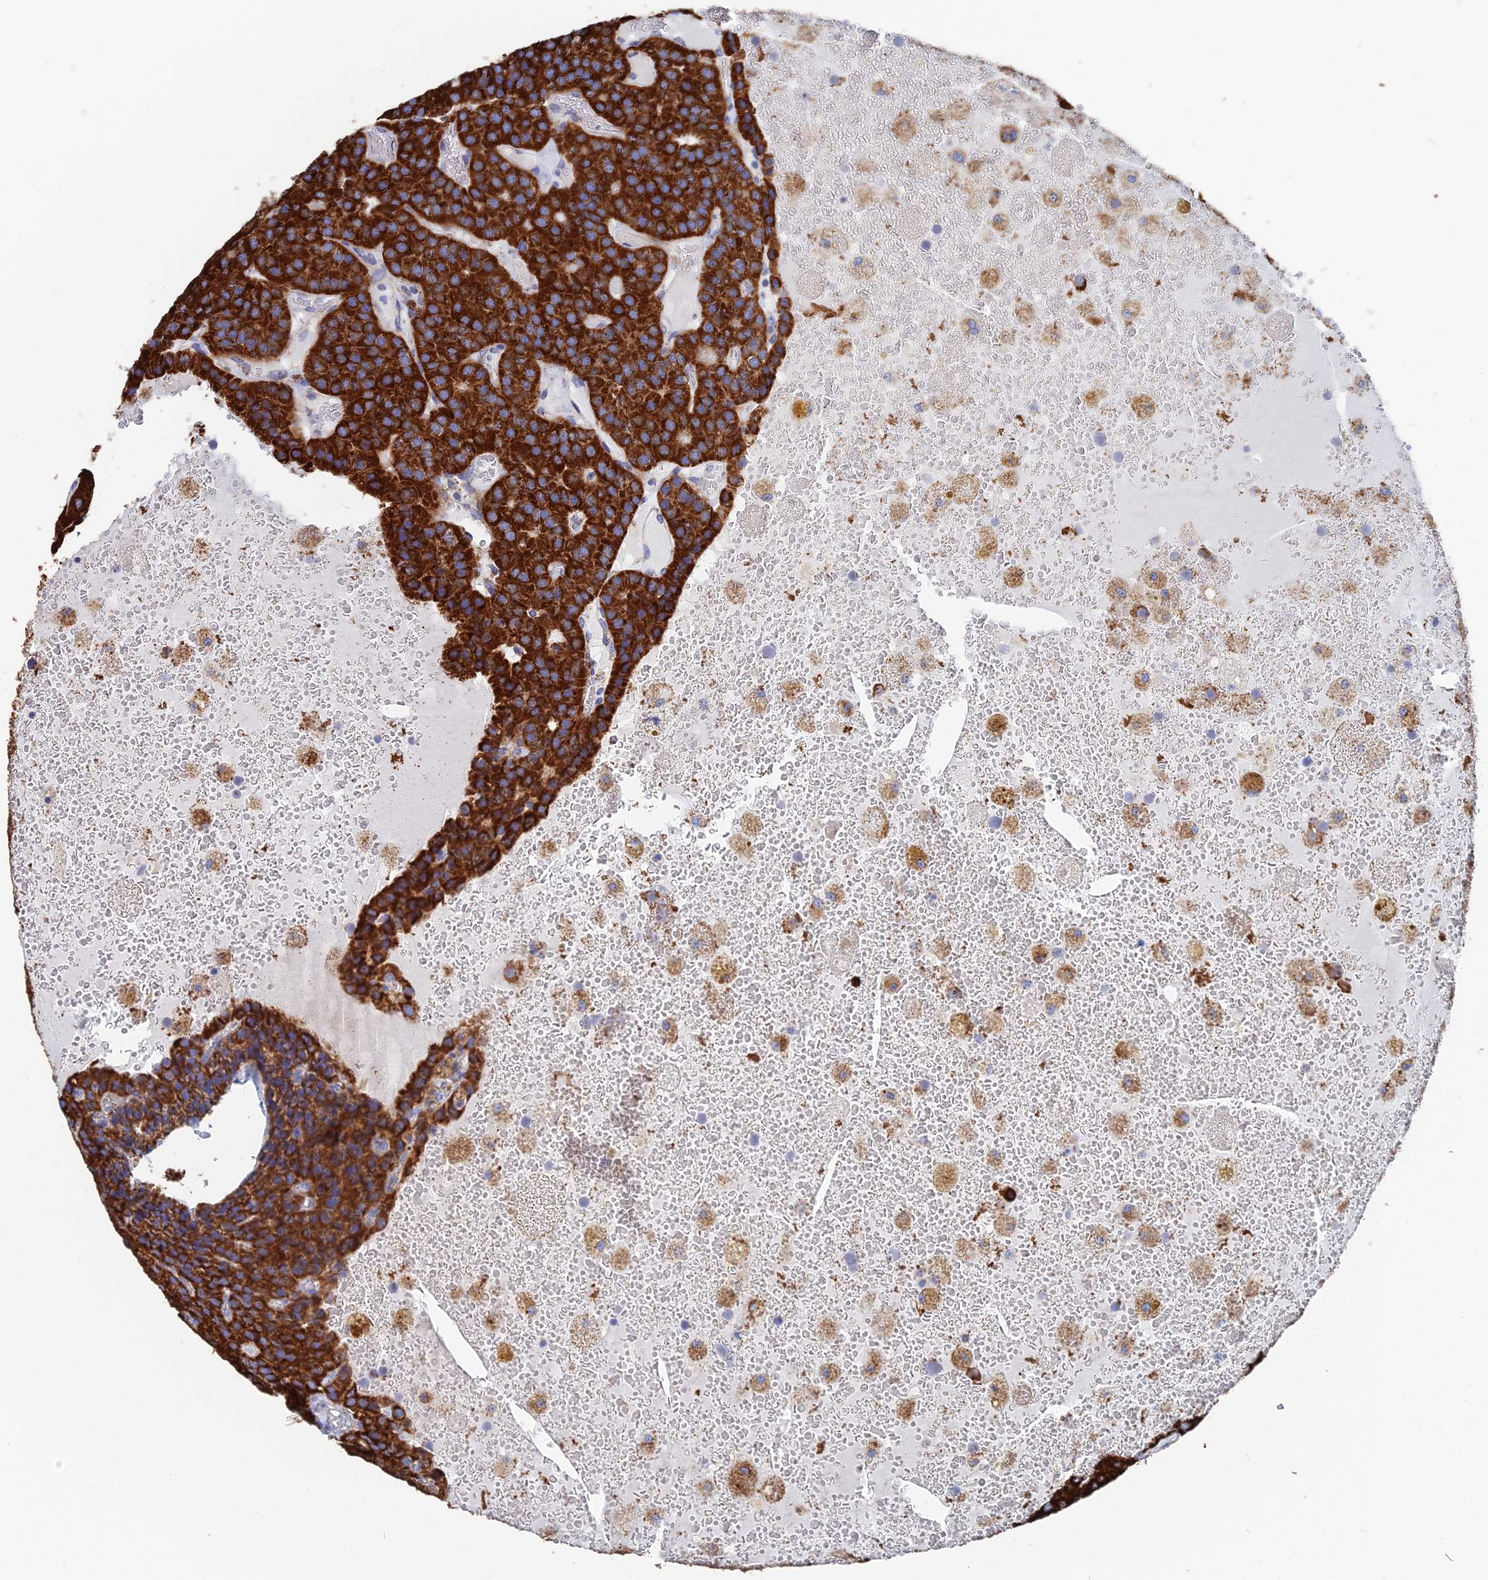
{"staining": {"intensity": "strong", "quantity": ">75%", "location": "cytoplasmic/membranous"}, "tissue": "parathyroid gland", "cell_type": "Glandular cells", "image_type": "normal", "snomed": [{"axis": "morphology", "description": "Normal tissue, NOS"}, {"axis": "morphology", "description": "Adenoma, NOS"}, {"axis": "topography", "description": "Parathyroid gland"}], "caption": "The image shows staining of unremarkable parathyroid gland, revealing strong cytoplasmic/membranous protein expression (brown color) within glandular cells. Nuclei are stained in blue.", "gene": "IFT80", "patient": {"sex": "female", "age": 86}}